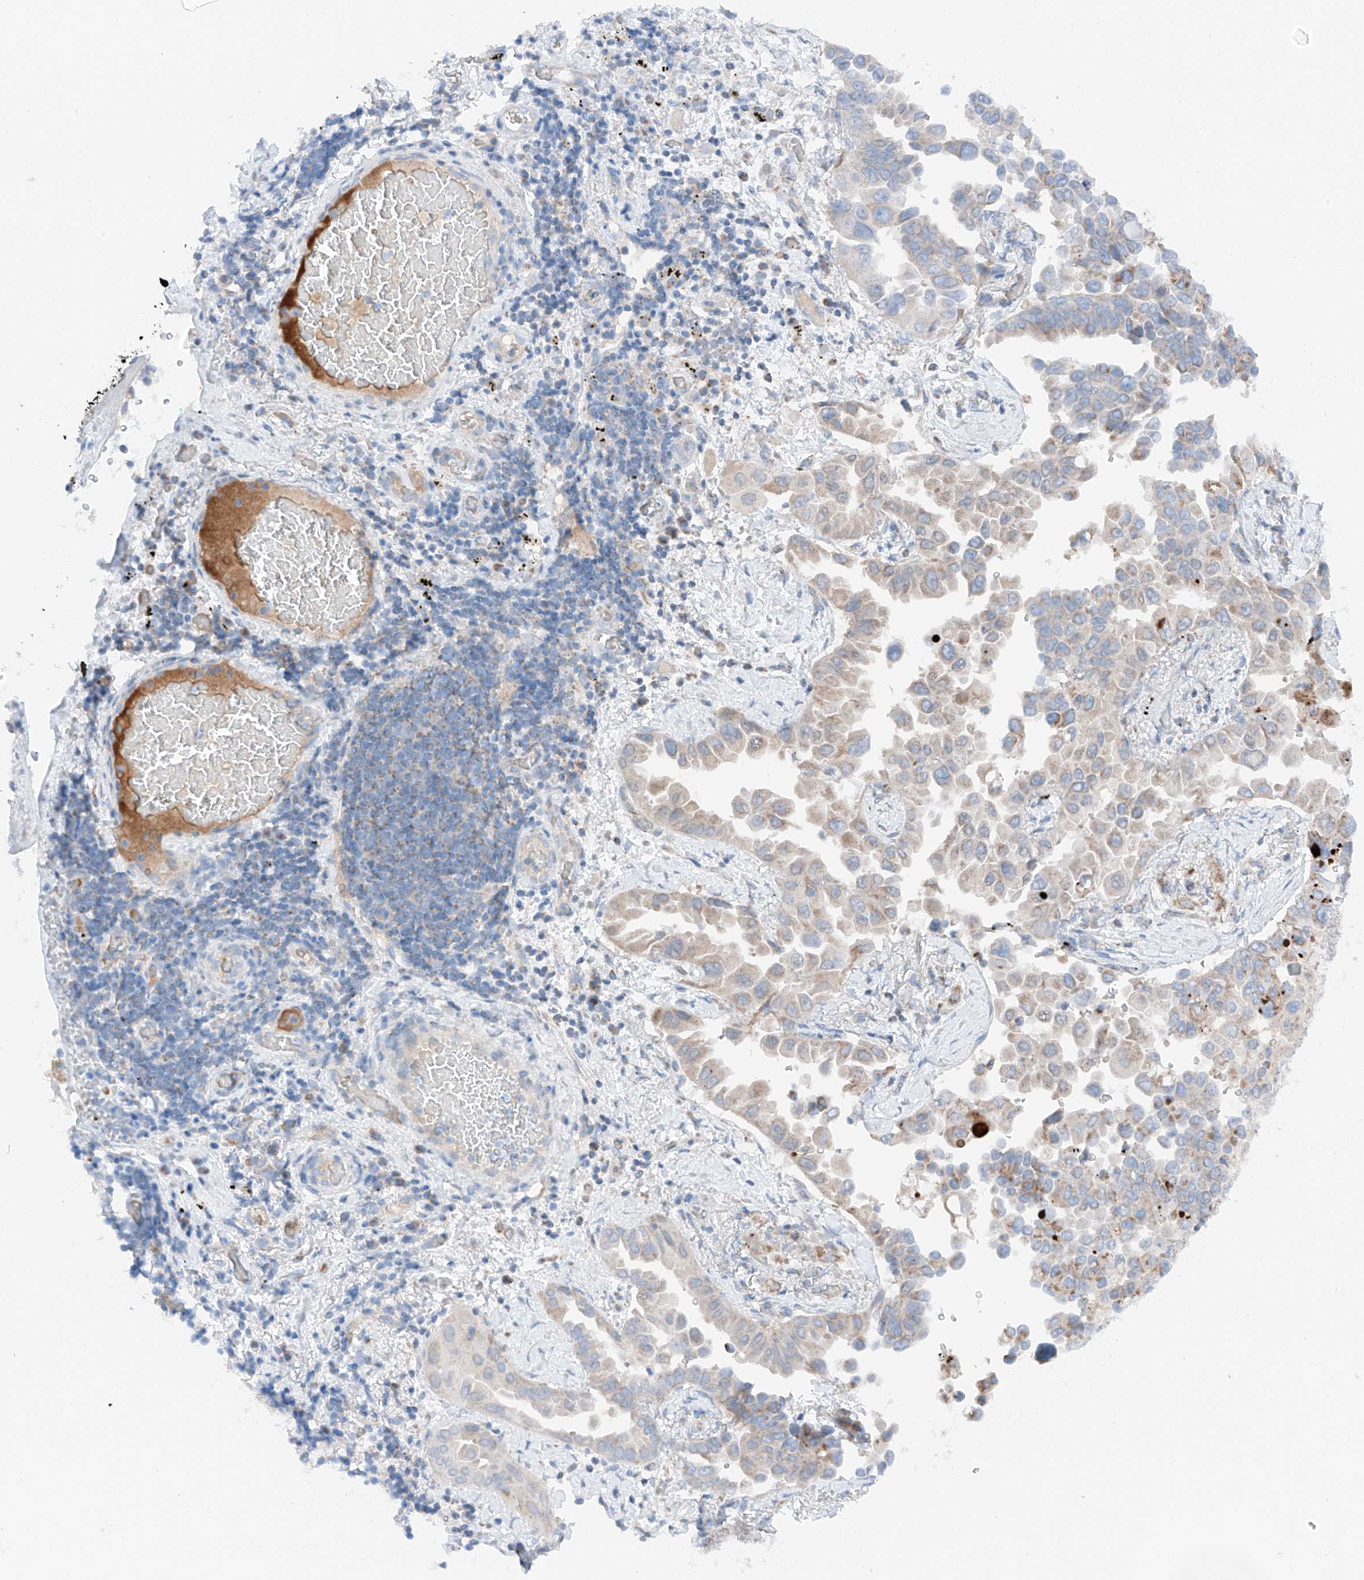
{"staining": {"intensity": "moderate", "quantity": "<25%", "location": "cytoplasmic/membranous"}, "tissue": "lung cancer", "cell_type": "Tumor cells", "image_type": "cancer", "snomed": [{"axis": "morphology", "description": "Adenocarcinoma, NOS"}, {"axis": "topography", "description": "Lung"}], "caption": "Immunohistochemical staining of human lung adenocarcinoma exhibits low levels of moderate cytoplasmic/membranous protein staining in approximately <25% of tumor cells.", "gene": "MRAP", "patient": {"sex": "female", "age": 67}}